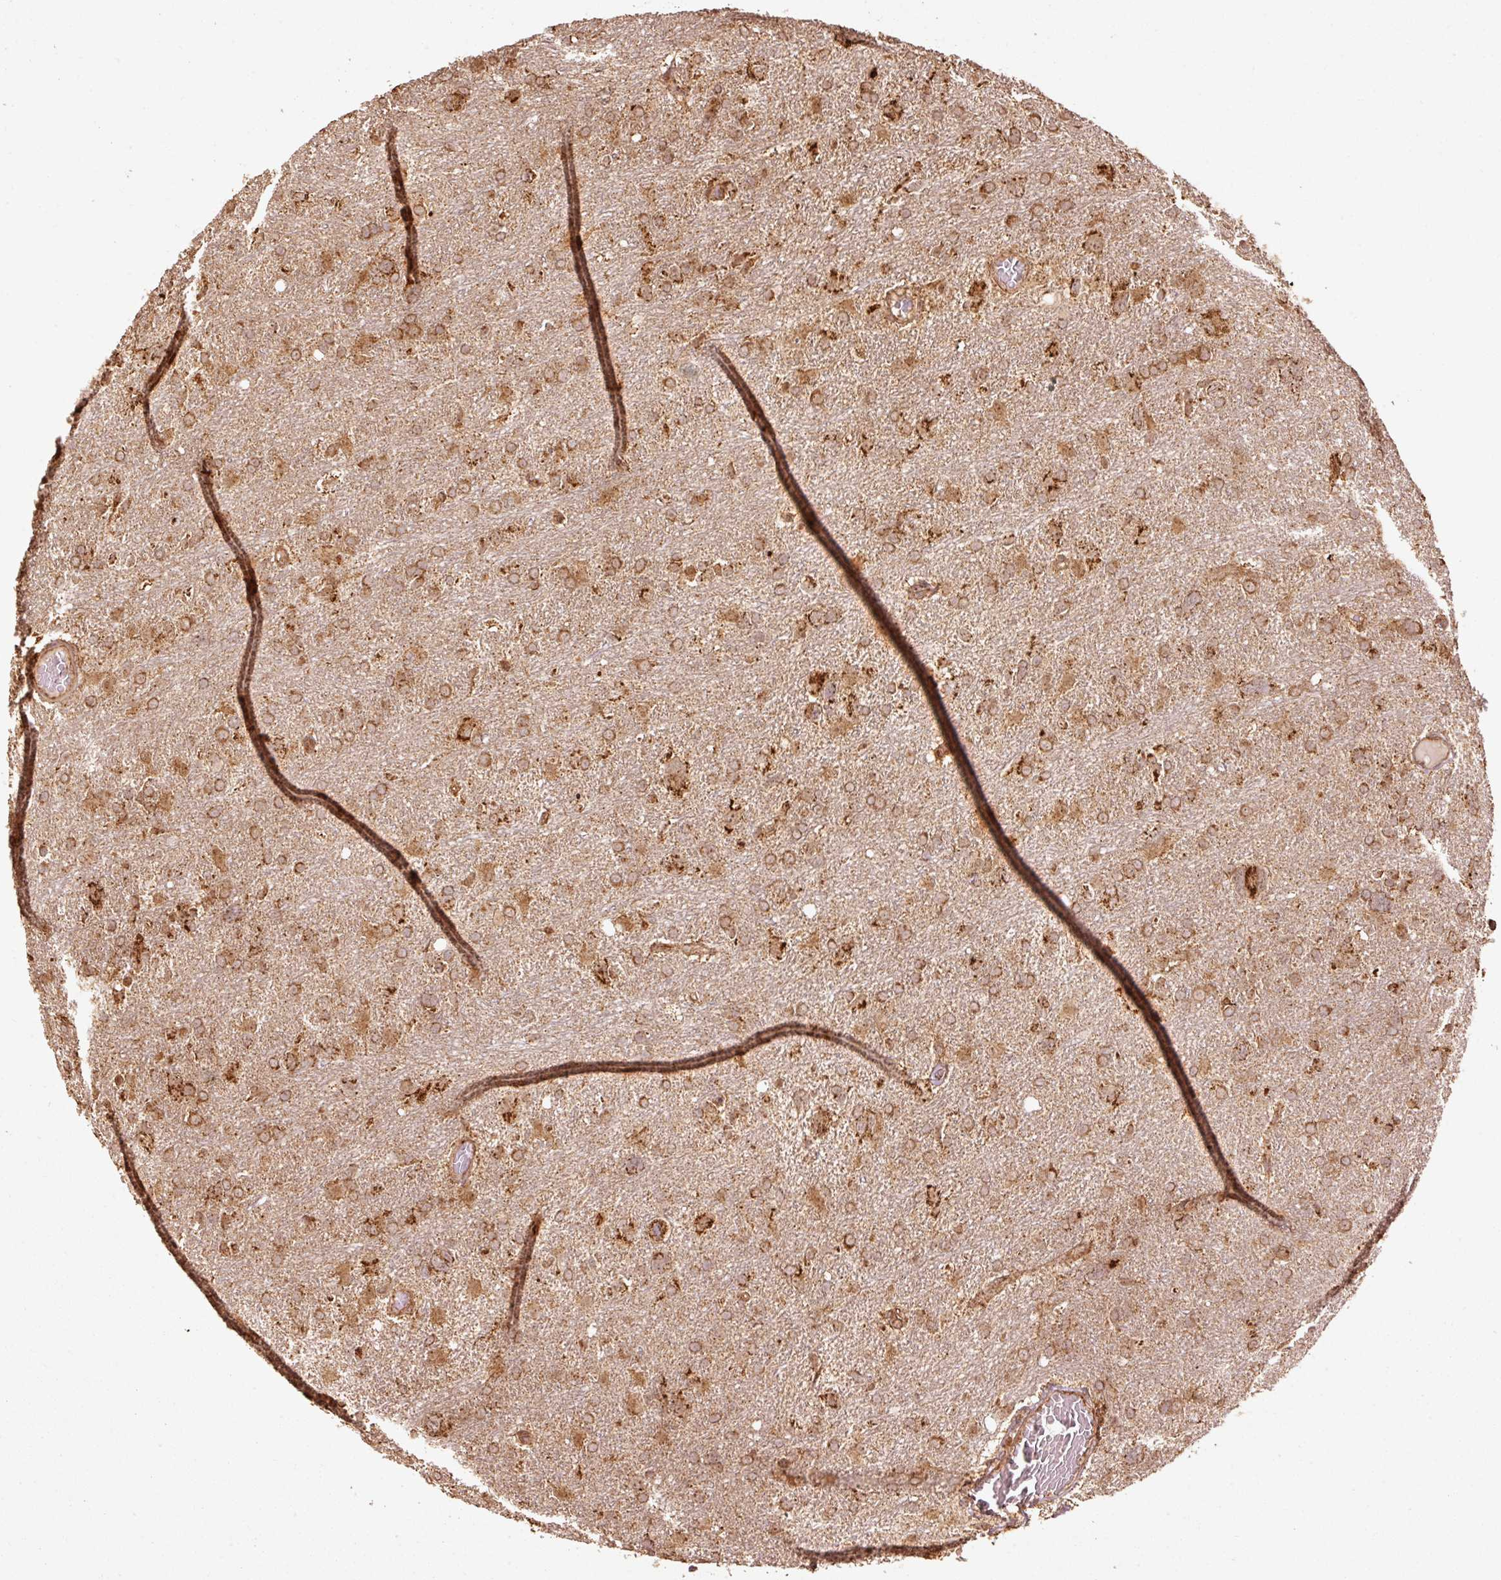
{"staining": {"intensity": "strong", "quantity": ">75%", "location": "cytoplasmic/membranous"}, "tissue": "glioma", "cell_type": "Tumor cells", "image_type": "cancer", "snomed": [{"axis": "morphology", "description": "Glioma, malignant, High grade"}, {"axis": "topography", "description": "Brain"}], "caption": "Immunohistochemical staining of glioma reveals high levels of strong cytoplasmic/membranous staining in approximately >75% of tumor cells.", "gene": "MRPL16", "patient": {"sex": "male", "age": 61}}